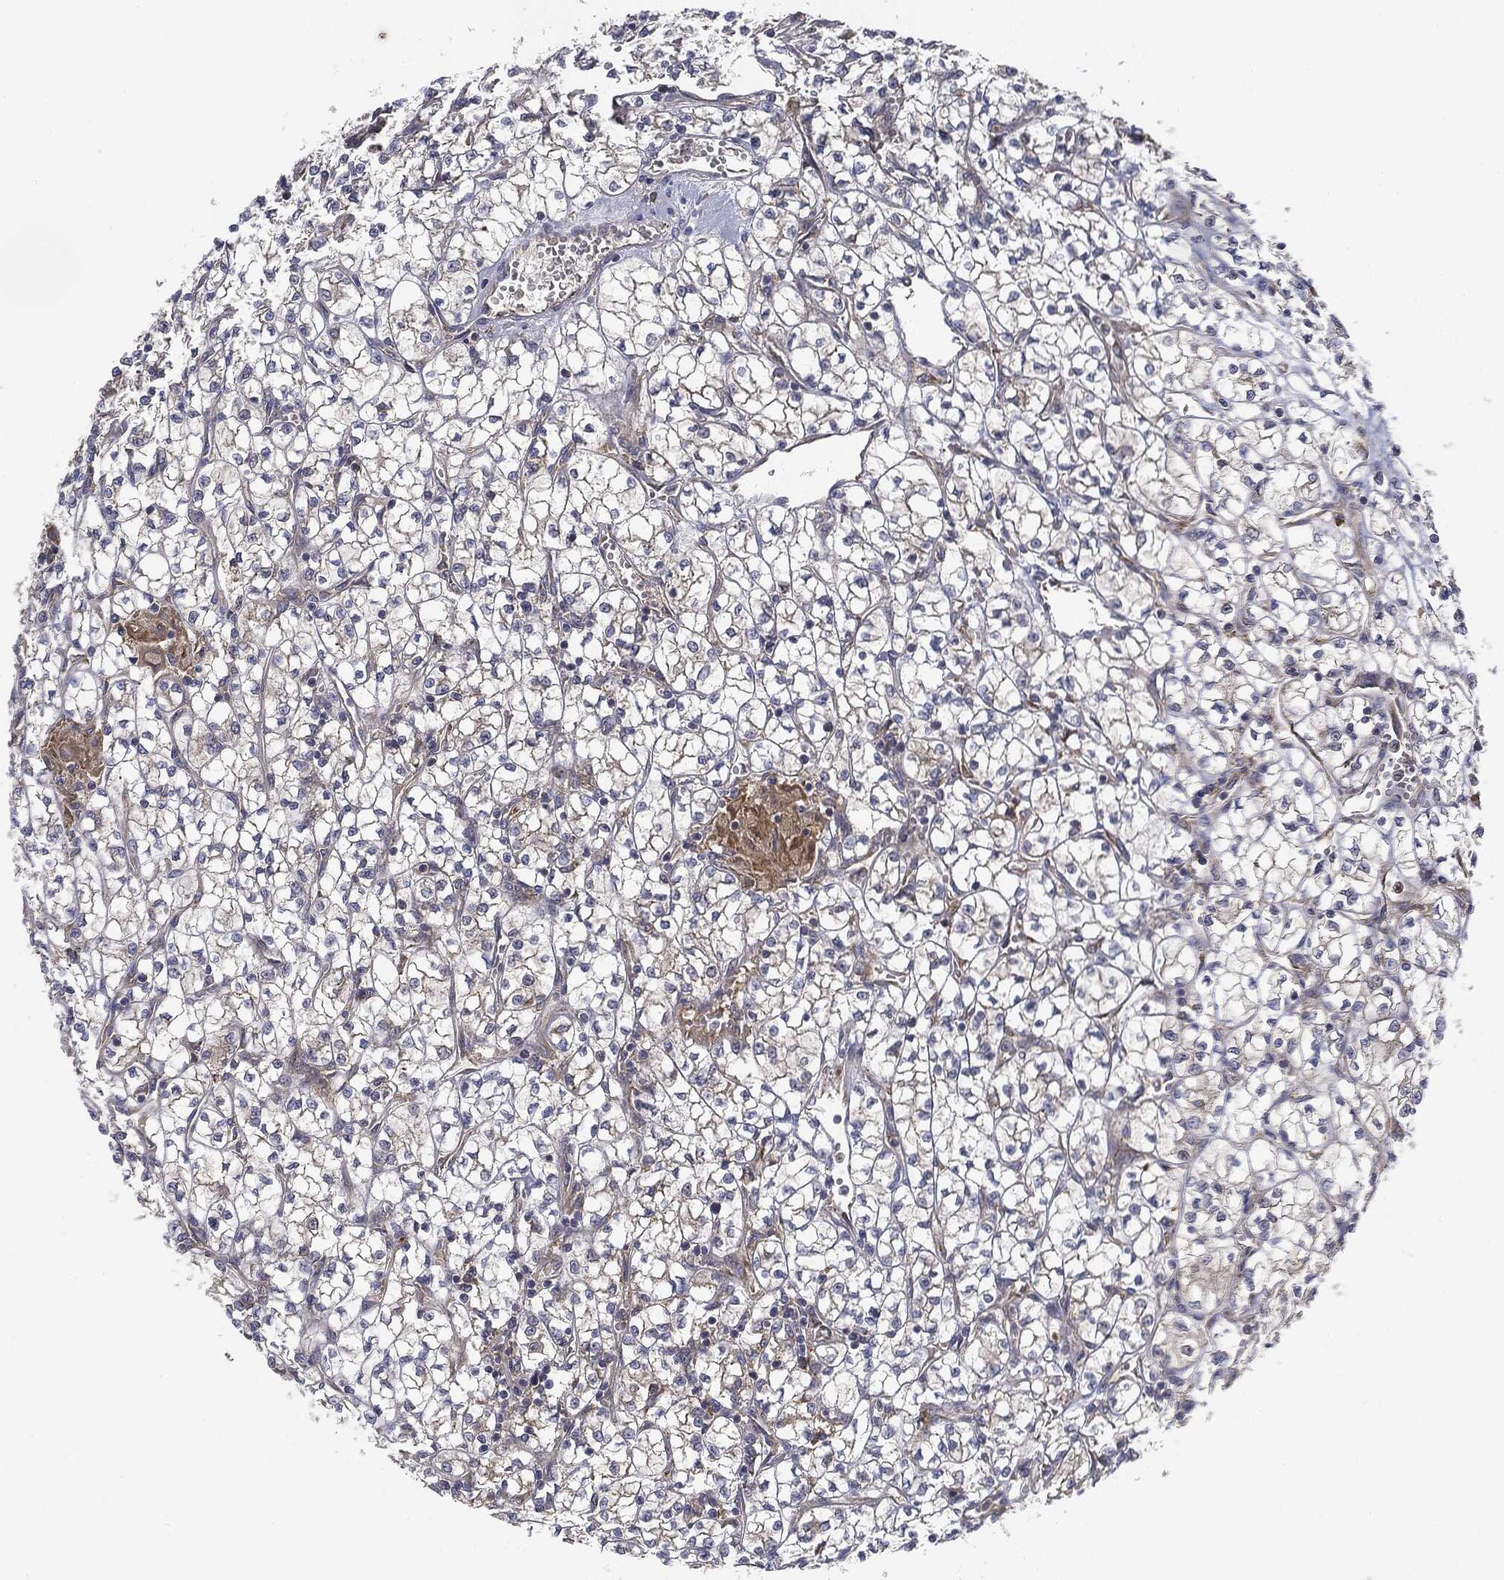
{"staining": {"intensity": "negative", "quantity": "none", "location": "none"}, "tissue": "renal cancer", "cell_type": "Tumor cells", "image_type": "cancer", "snomed": [{"axis": "morphology", "description": "Adenocarcinoma, NOS"}, {"axis": "topography", "description": "Kidney"}], "caption": "This is a image of immunohistochemistry (IHC) staining of renal cancer (adenocarcinoma), which shows no positivity in tumor cells.", "gene": "EIF2AK2", "patient": {"sex": "female", "age": 64}}